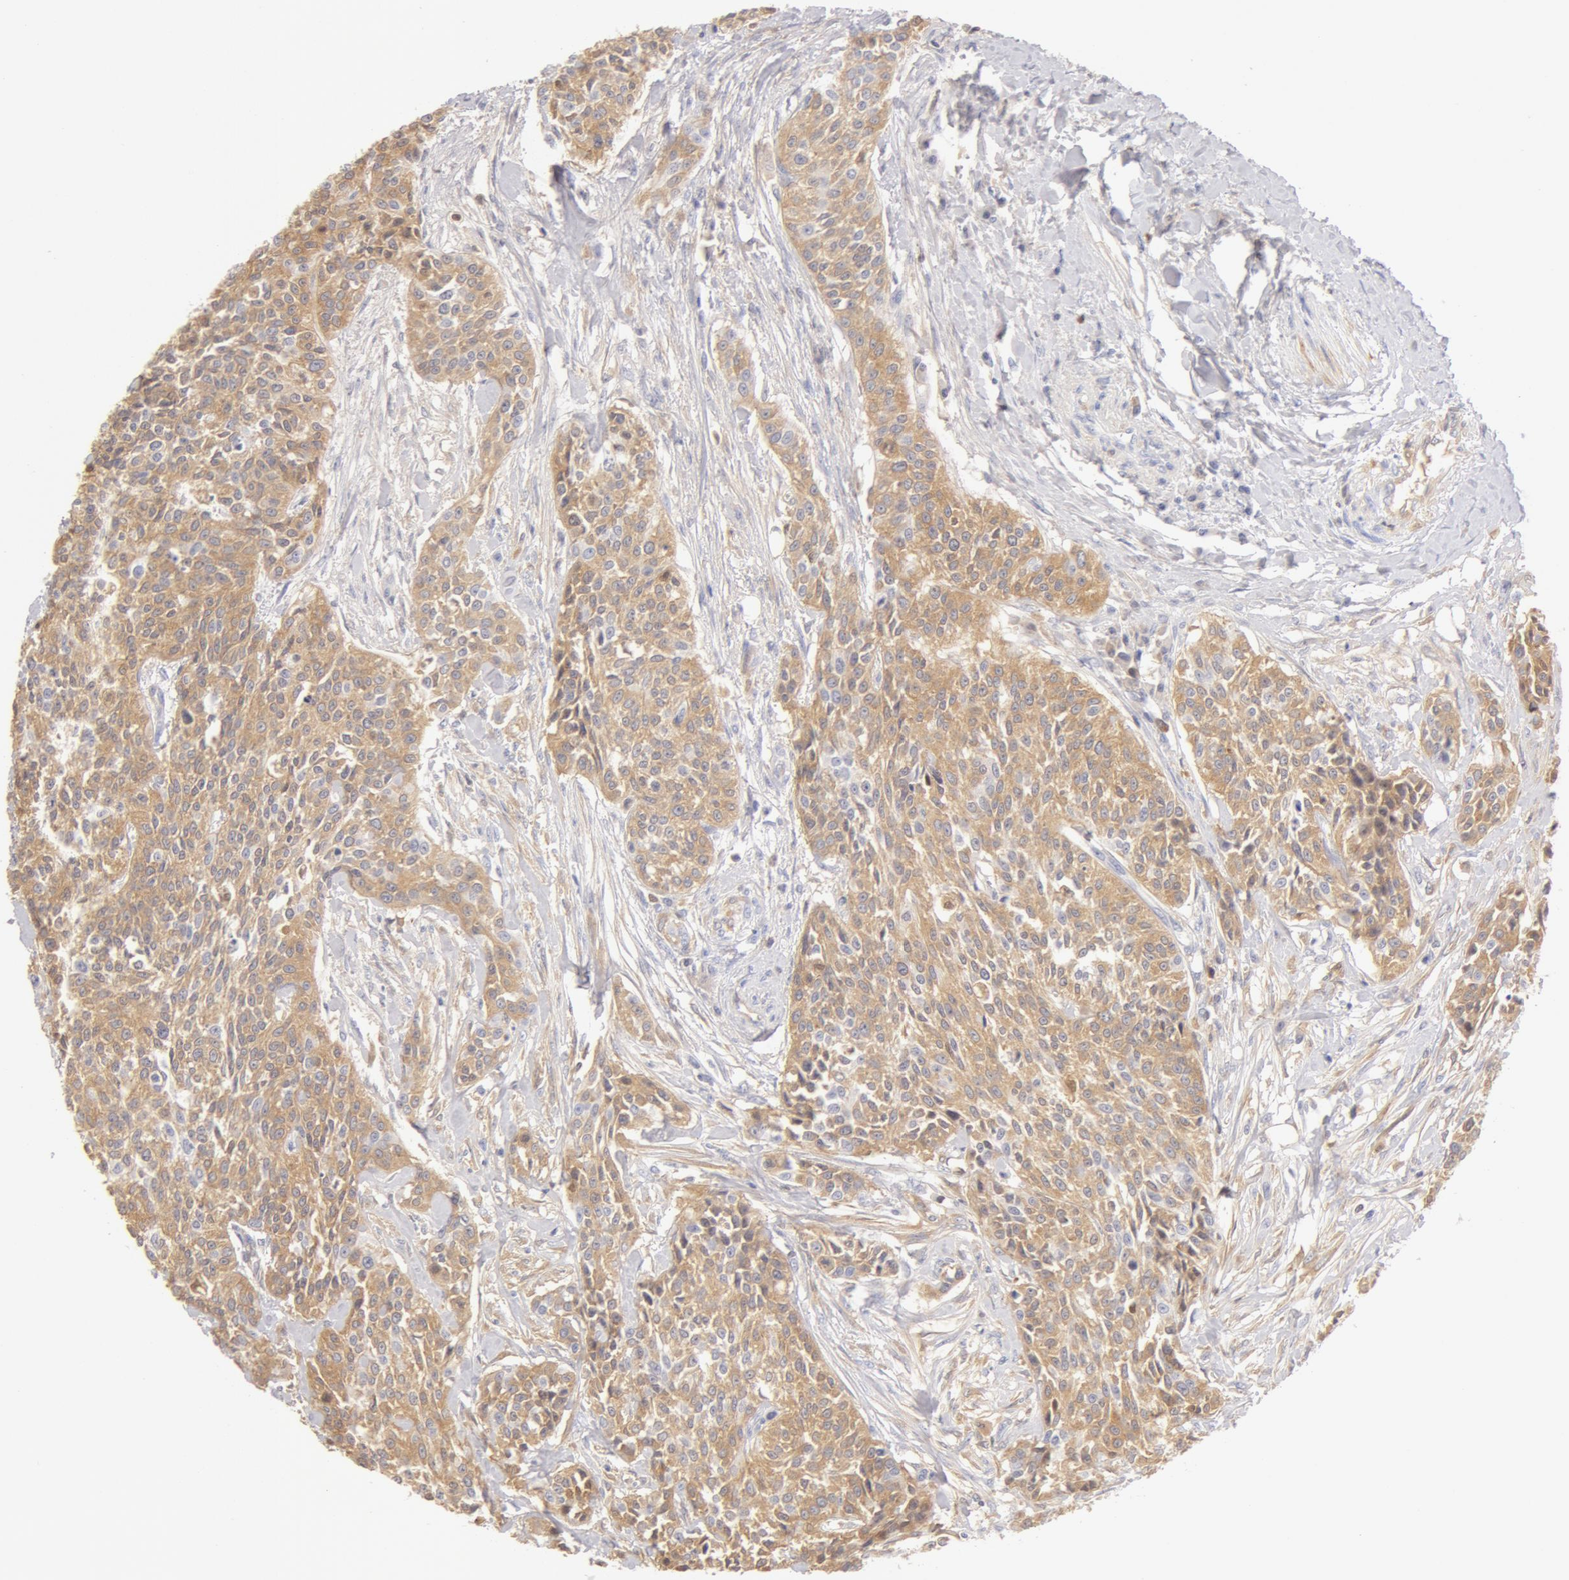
{"staining": {"intensity": "weak", "quantity": ">75%", "location": "cytoplasmic/membranous"}, "tissue": "urothelial cancer", "cell_type": "Tumor cells", "image_type": "cancer", "snomed": [{"axis": "morphology", "description": "Urothelial carcinoma, High grade"}, {"axis": "topography", "description": "Urinary bladder"}], "caption": "Brown immunohistochemical staining in human high-grade urothelial carcinoma reveals weak cytoplasmic/membranous staining in approximately >75% of tumor cells.", "gene": "AHSG", "patient": {"sex": "male", "age": 56}}